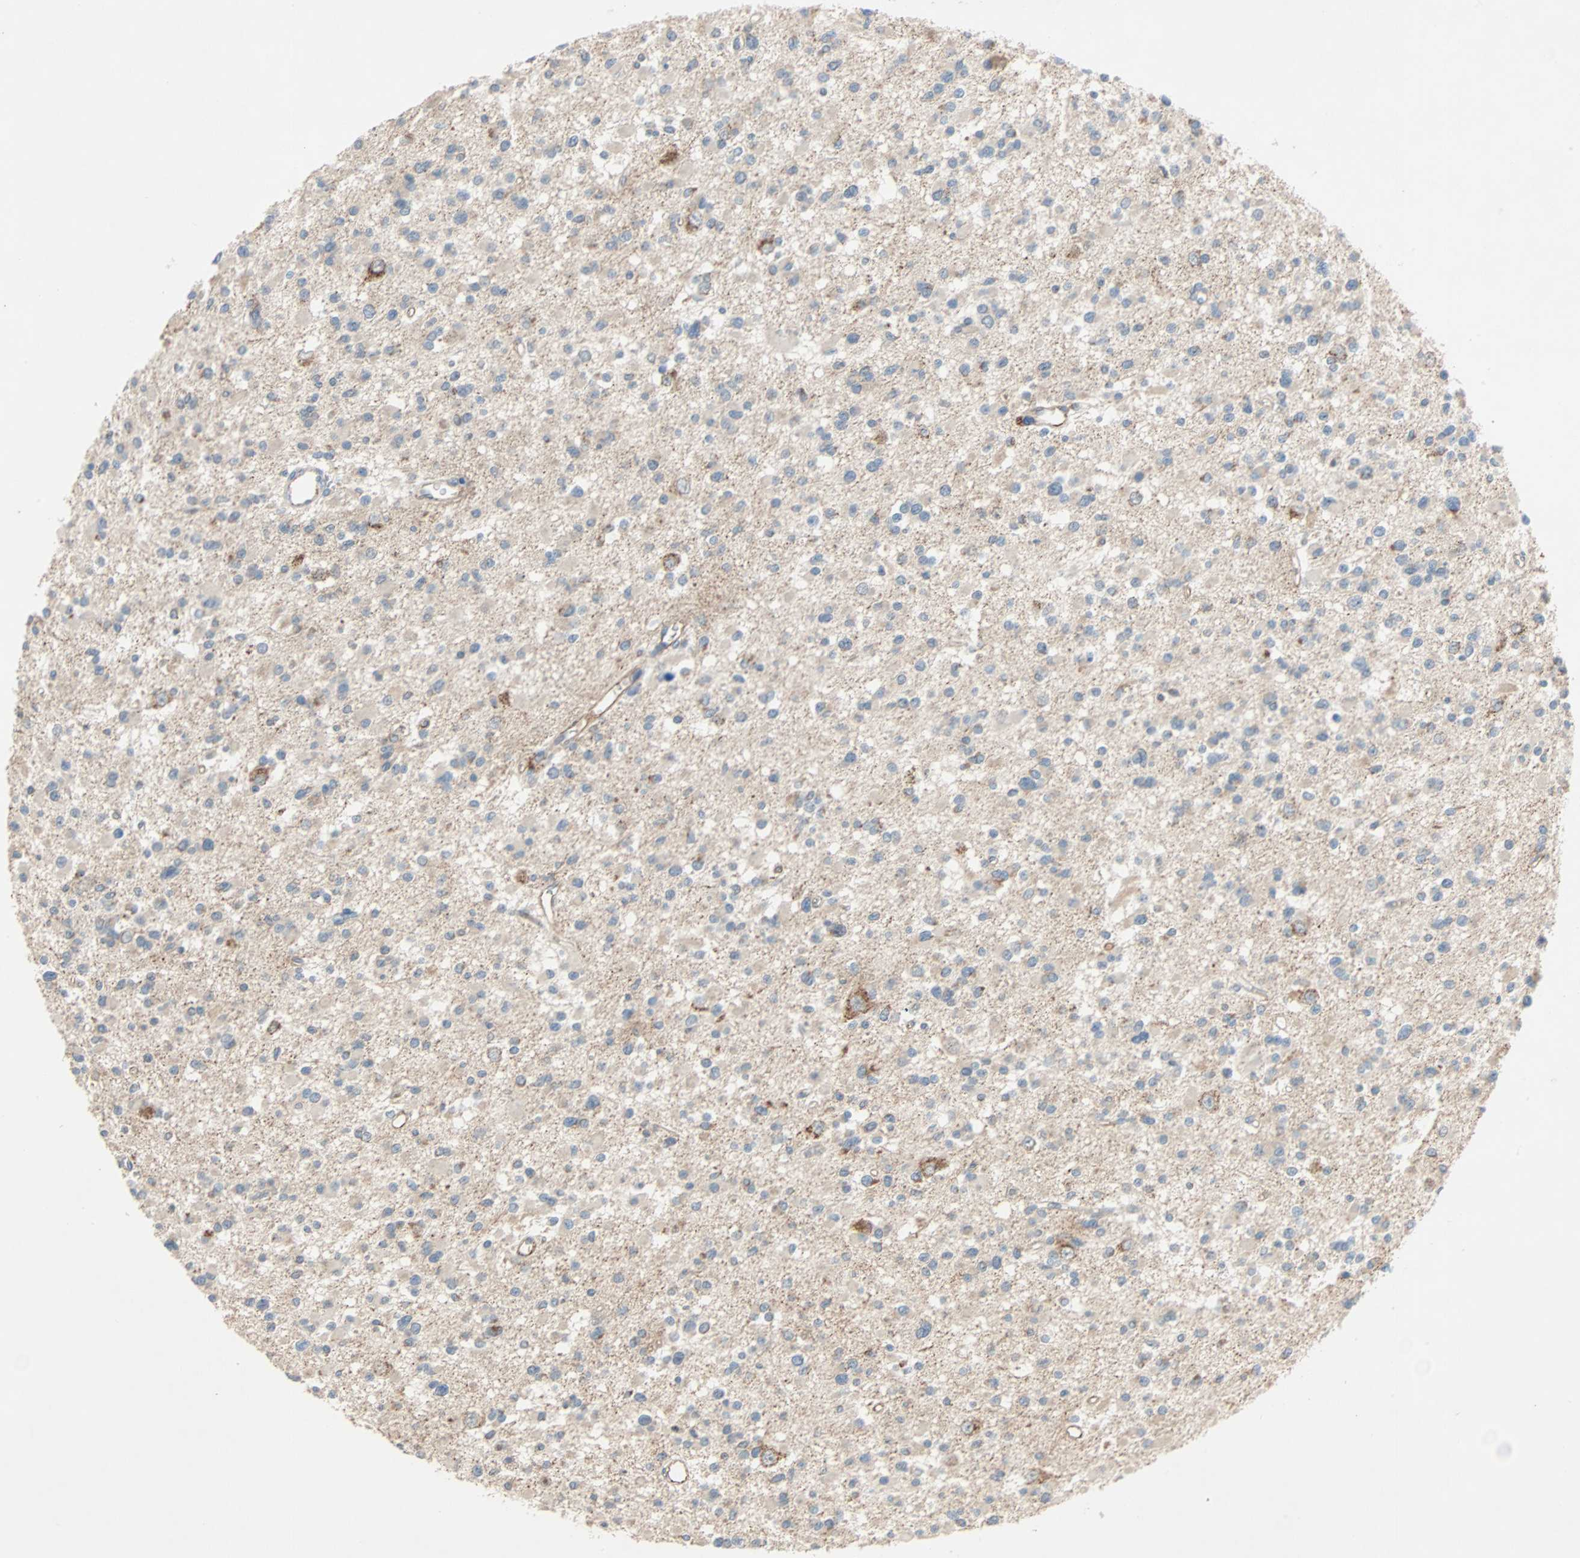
{"staining": {"intensity": "strong", "quantity": "<25%", "location": "cytoplasmic/membranous"}, "tissue": "glioma", "cell_type": "Tumor cells", "image_type": "cancer", "snomed": [{"axis": "morphology", "description": "Glioma, malignant, Low grade"}, {"axis": "topography", "description": "Brain"}], "caption": "A brown stain highlights strong cytoplasmic/membranous positivity of a protein in human glioma tumor cells.", "gene": "XYLT1", "patient": {"sex": "female", "age": 22}}